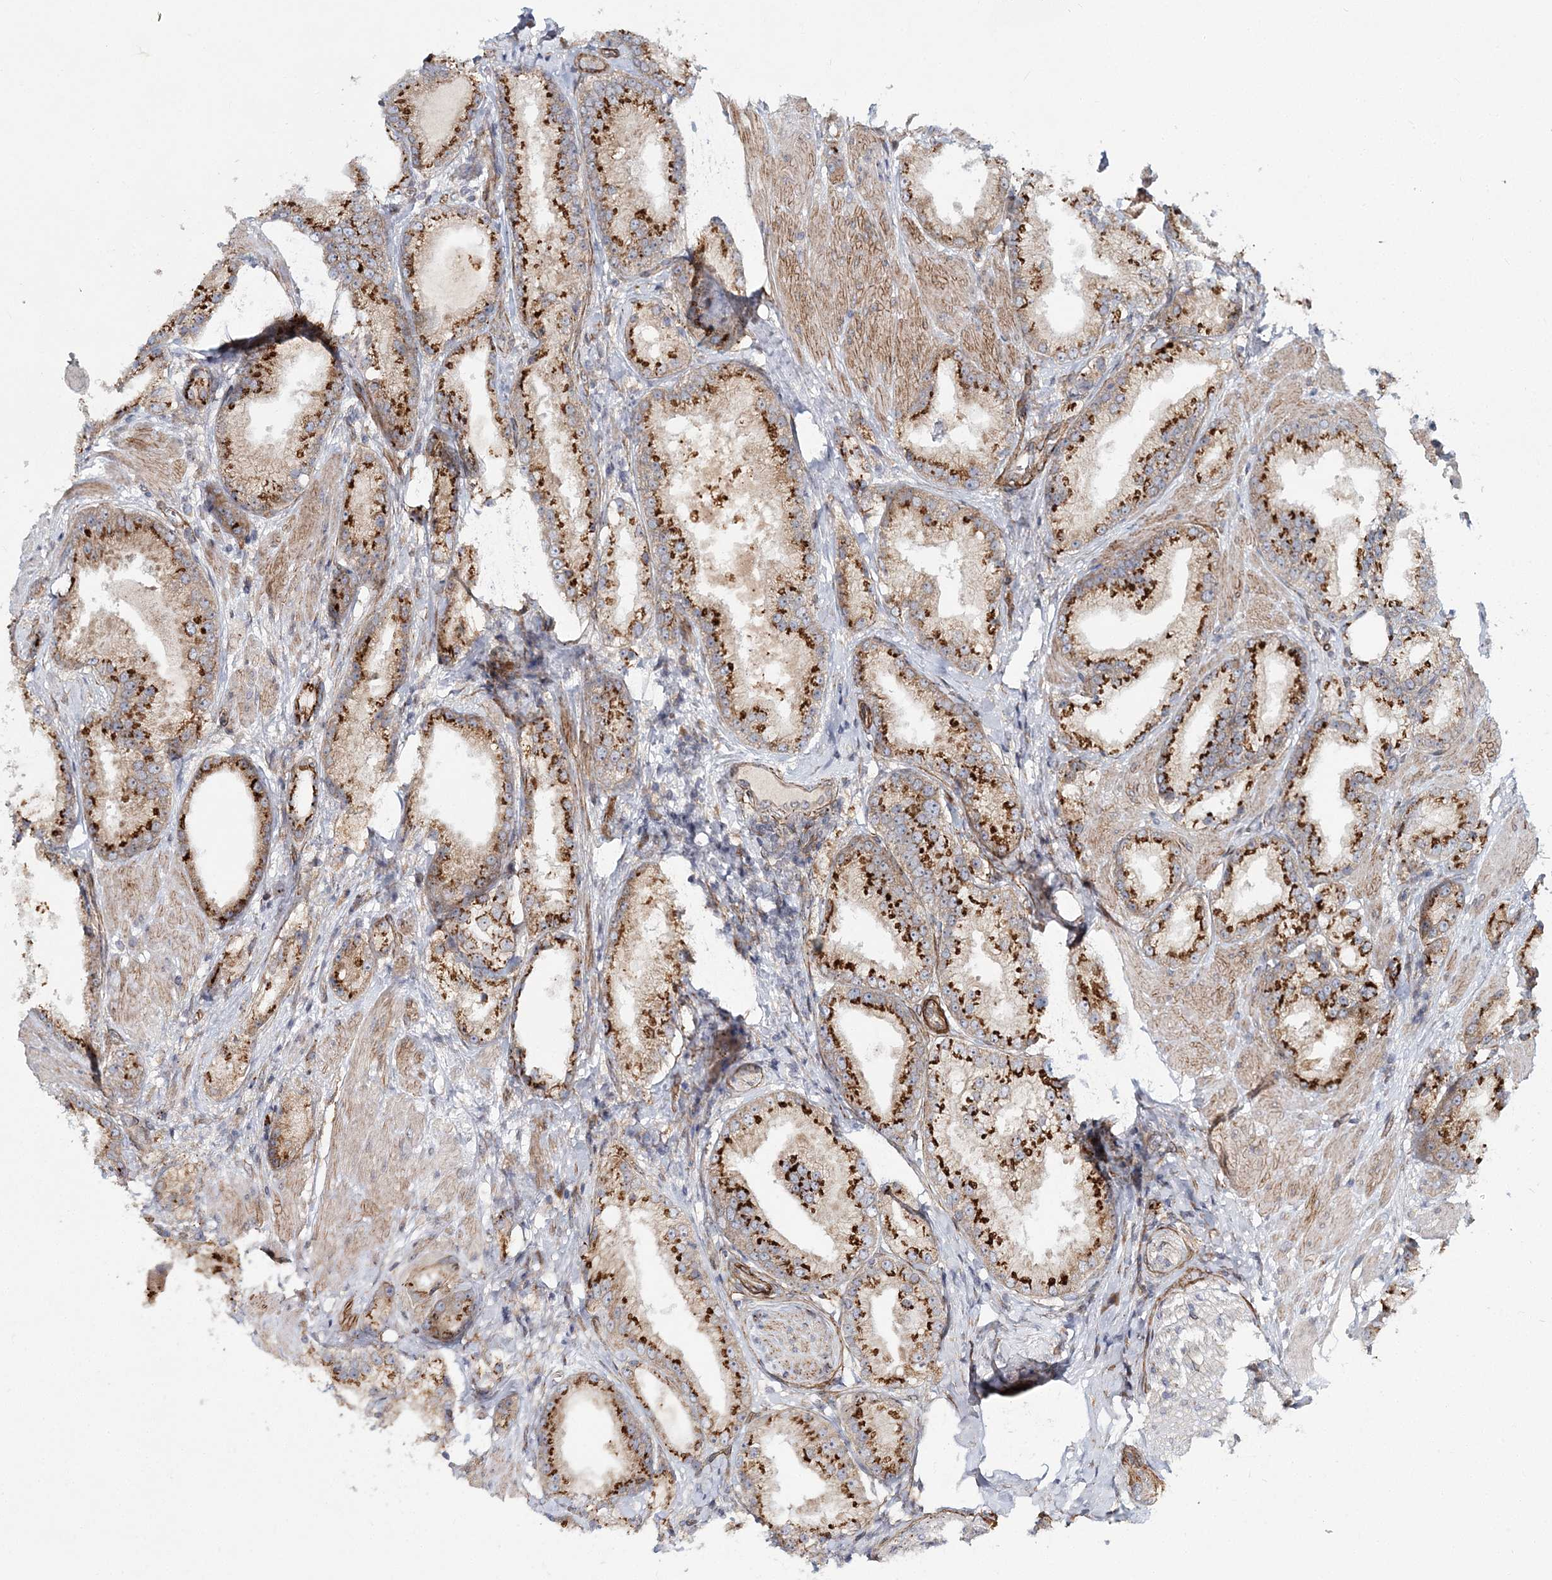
{"staining": {"intensity": "strong", "quantity": ">75%", "location": "cytoplasmic/membranous"}, "tissue": "prostate cancer", "cell_type": "Tumor cells", "image_type": "cancer", "snomed": [{"axis": "morphology", "description": "Adenocarcinoma, Low grade"}, {"axis": "topography", "description": "Prostate"}], "caption": "Protein staining by immunohistochemistry demonstrates strong cytoplasmic/membranous staining in about >75% of tumor cells in prostate adenocarcinoma (low-grade). The staining is performed using DAB brown chromogen to label protein expression. The nuclei are counter-stained blue using hematoxylin.", "gene": "NBAS", "patient": {"sex": "male", "age": 67}}